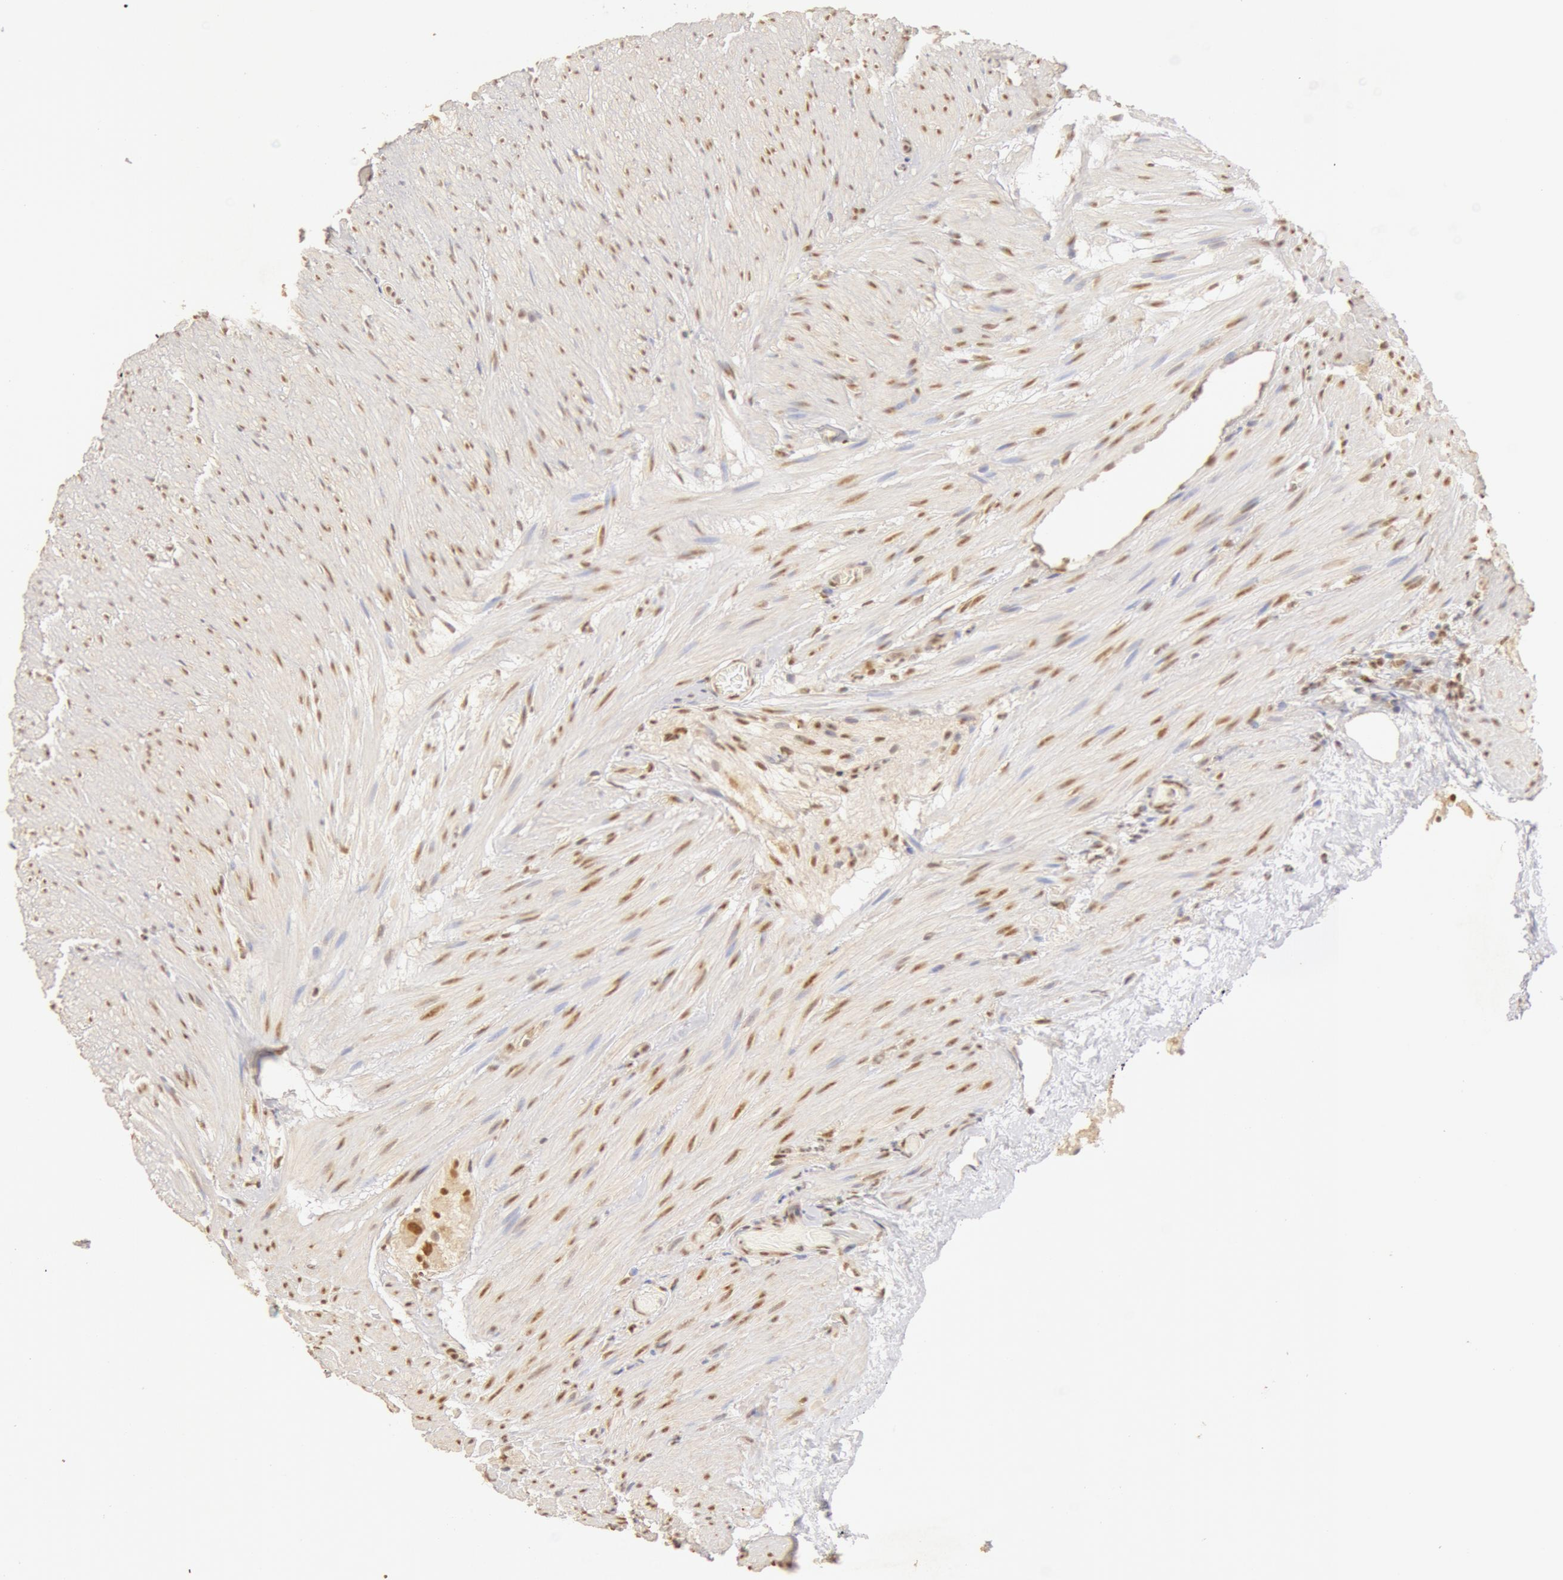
{"staining": {"intensity": "moderate", "quantity": ">75%", "location": "cytoplasmic/membranous,nuclear"}, "tissue": "appendix", "cell_type": "Glandular cells", "image_type": "normal", "snomed": [{"axis": "morphology", "description": "Normal tissue, NOS"}, {"axis": "topography", "description": "Appendix"}], "caption": "DAB immunohistochemical staining of unremarkable appendix shows moderate cytoplasmic/membranous,nuclear protein positivity in approximately >75% of glandular cells.", "gene": "SNRNP70", "patient": {"sex": "female", "age": 82}}